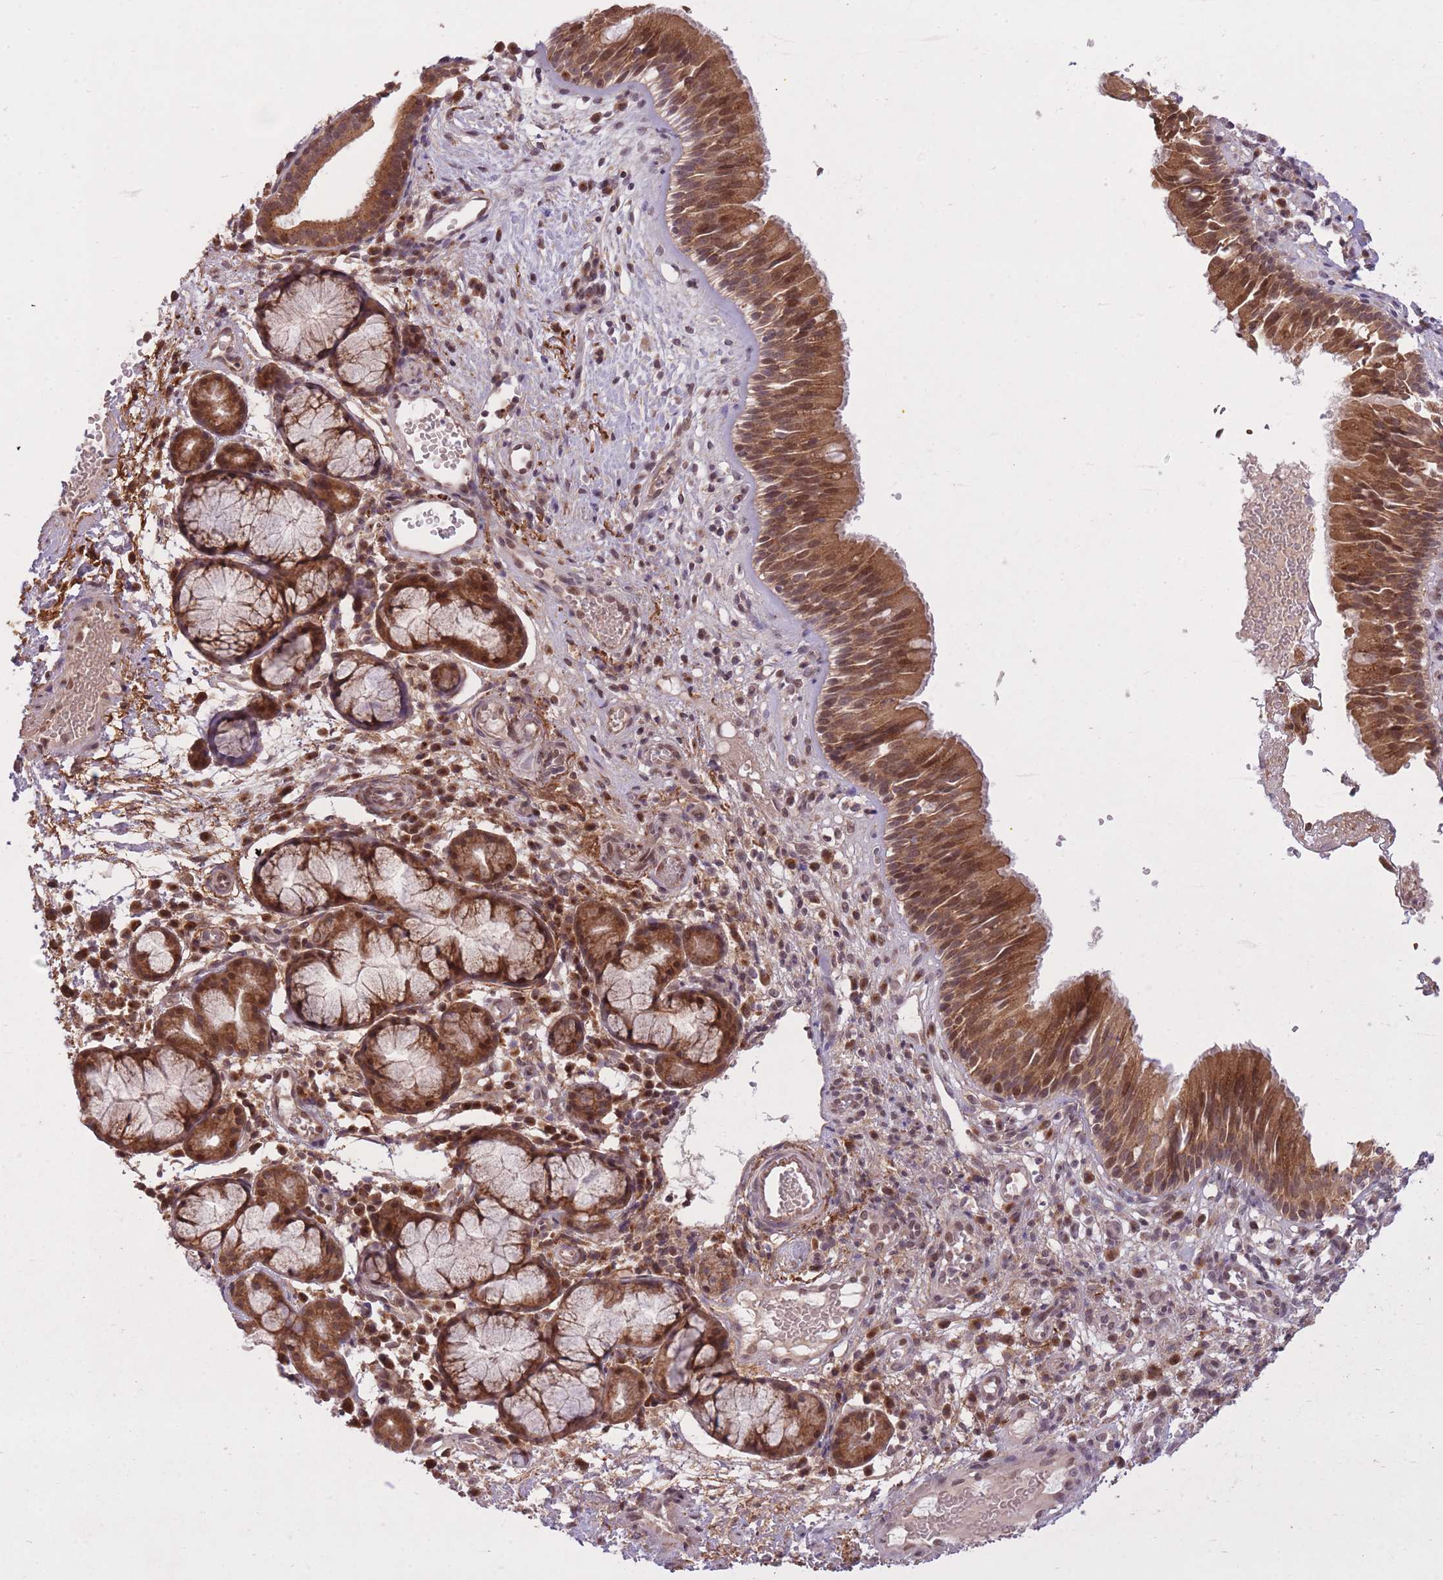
{"staining": {"intensity": "moderate", "quantity": ">75%", "location": "cytoplasmic/membranous,nuclear"}, "tissue": "nasopharynx", "cell_type": "Respiratory epithelial cells", "image_type": "normal", "snomed": [{"axis": "morphology", "description": "Normal tissue, NOS"}, {"axis": "topography", "description": "Nasopharynx"}], "caption": "Nasopharynx stained with DAB immunohistochemistry (IHC) demonstrates medium levels of moderate cytoplasmic/membranous,nuclear expression in about >75% of respiratory epithelial cells. The staining is performed using DAB (3,3'-diaminobenzidine) brown chromogen to label protein expression. The nuclei are counter-stained blue using hematoxylin.", "gene": "ZNF391", "patient": {"sex": "male", "age": 65}}